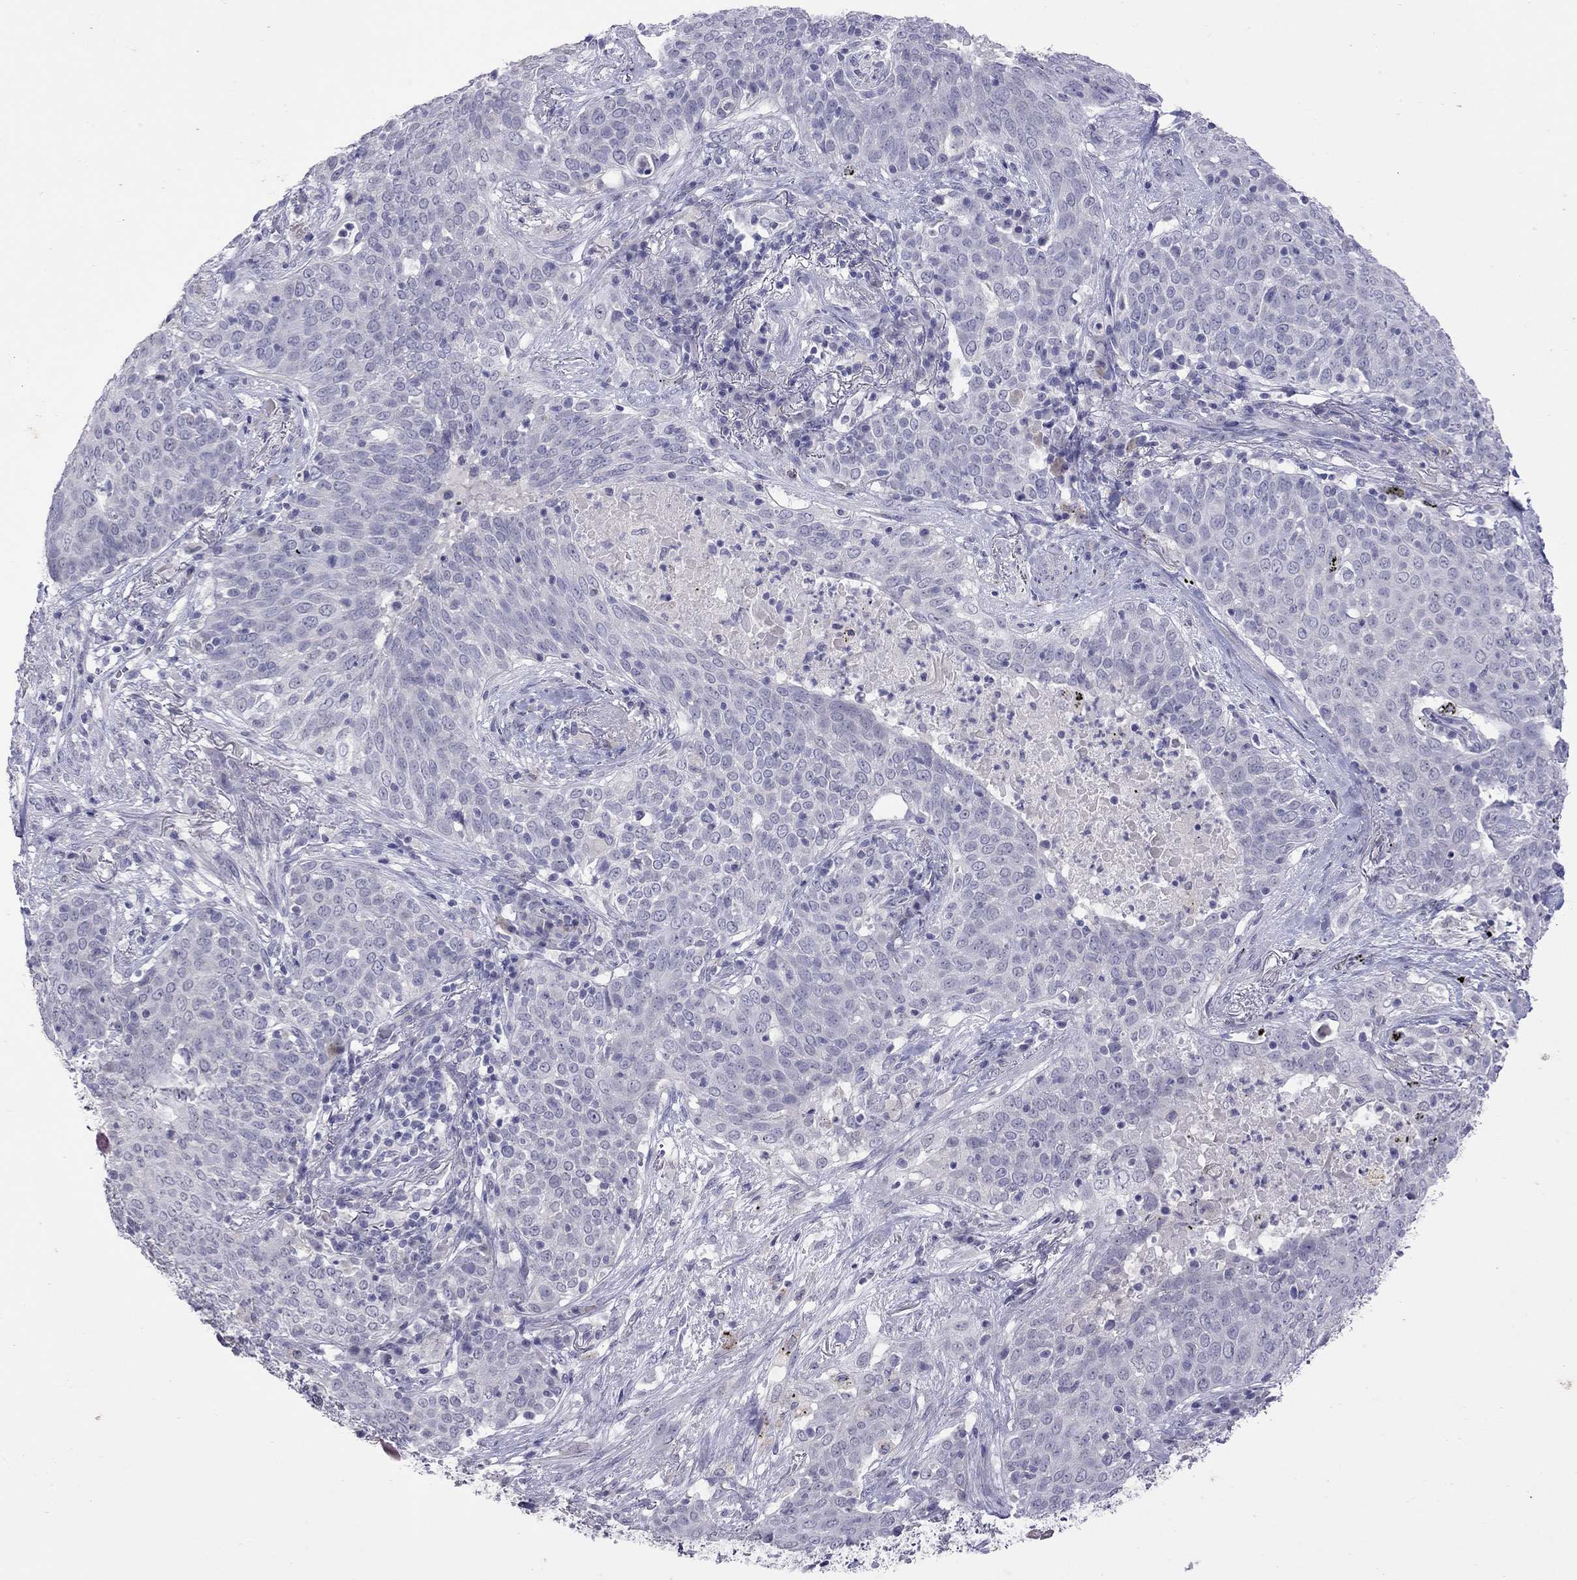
{"staining": {"intensity": "negative", "quantity": "none", "location": "none"}, "tissue": "lung cancer", "cell_type": "Tumor cells", "image_type": "cancer", "snomed": [{"axis": "morphology", "description": "Squamous cell carcinoma, NOS"}, {"axis": "topography", "description": "Lung"}], "caption": "Protein analysis of lung cancer (squamous cell carcinoma) demonstrates no significant expression in tumor cells.", "gene": "SLAMF1", "patient": {"sex": "male", "age": 82}}